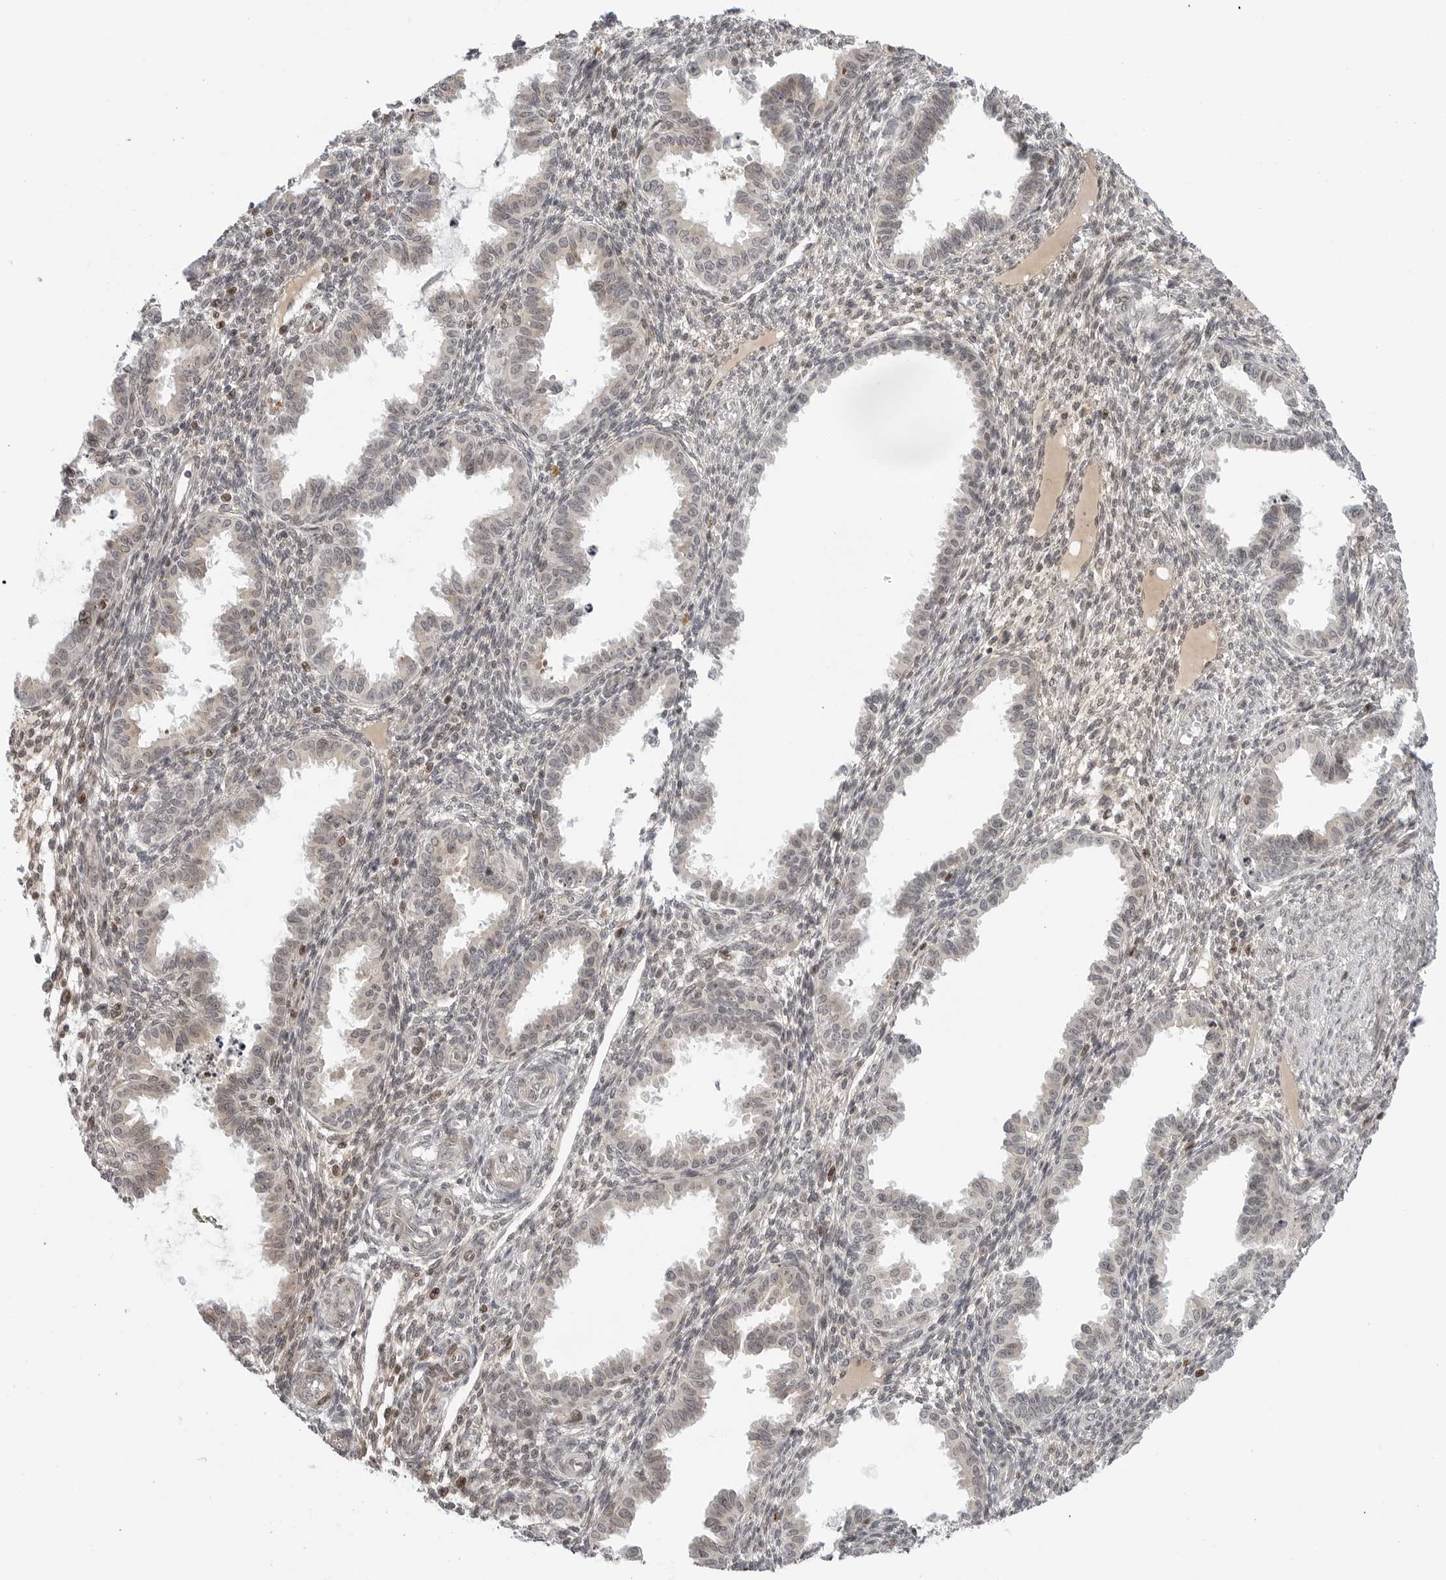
{"staining": {"intensity": "weak", "quantity": "25%-75%", "location": "nuclear"}, "tissue": "endometrium", "cell_type": "Cells in endometrial stroma", "image_type": "normal", "snomed": [{"axis": "morphology", "description": "Normal tissue, NOS"}, {"axis": "topography", "description": "Endometrium"}], "caption": "Immunohistochemistry histopathology image of unremarkable human endometrium stained for a protein (brown), which exhibits low levels of weak nuclear positivity in about 25%-75% of cells in endometrial stroma.", "gene": "TIPRL", "patient": {"sex": "female", "age": 33}}